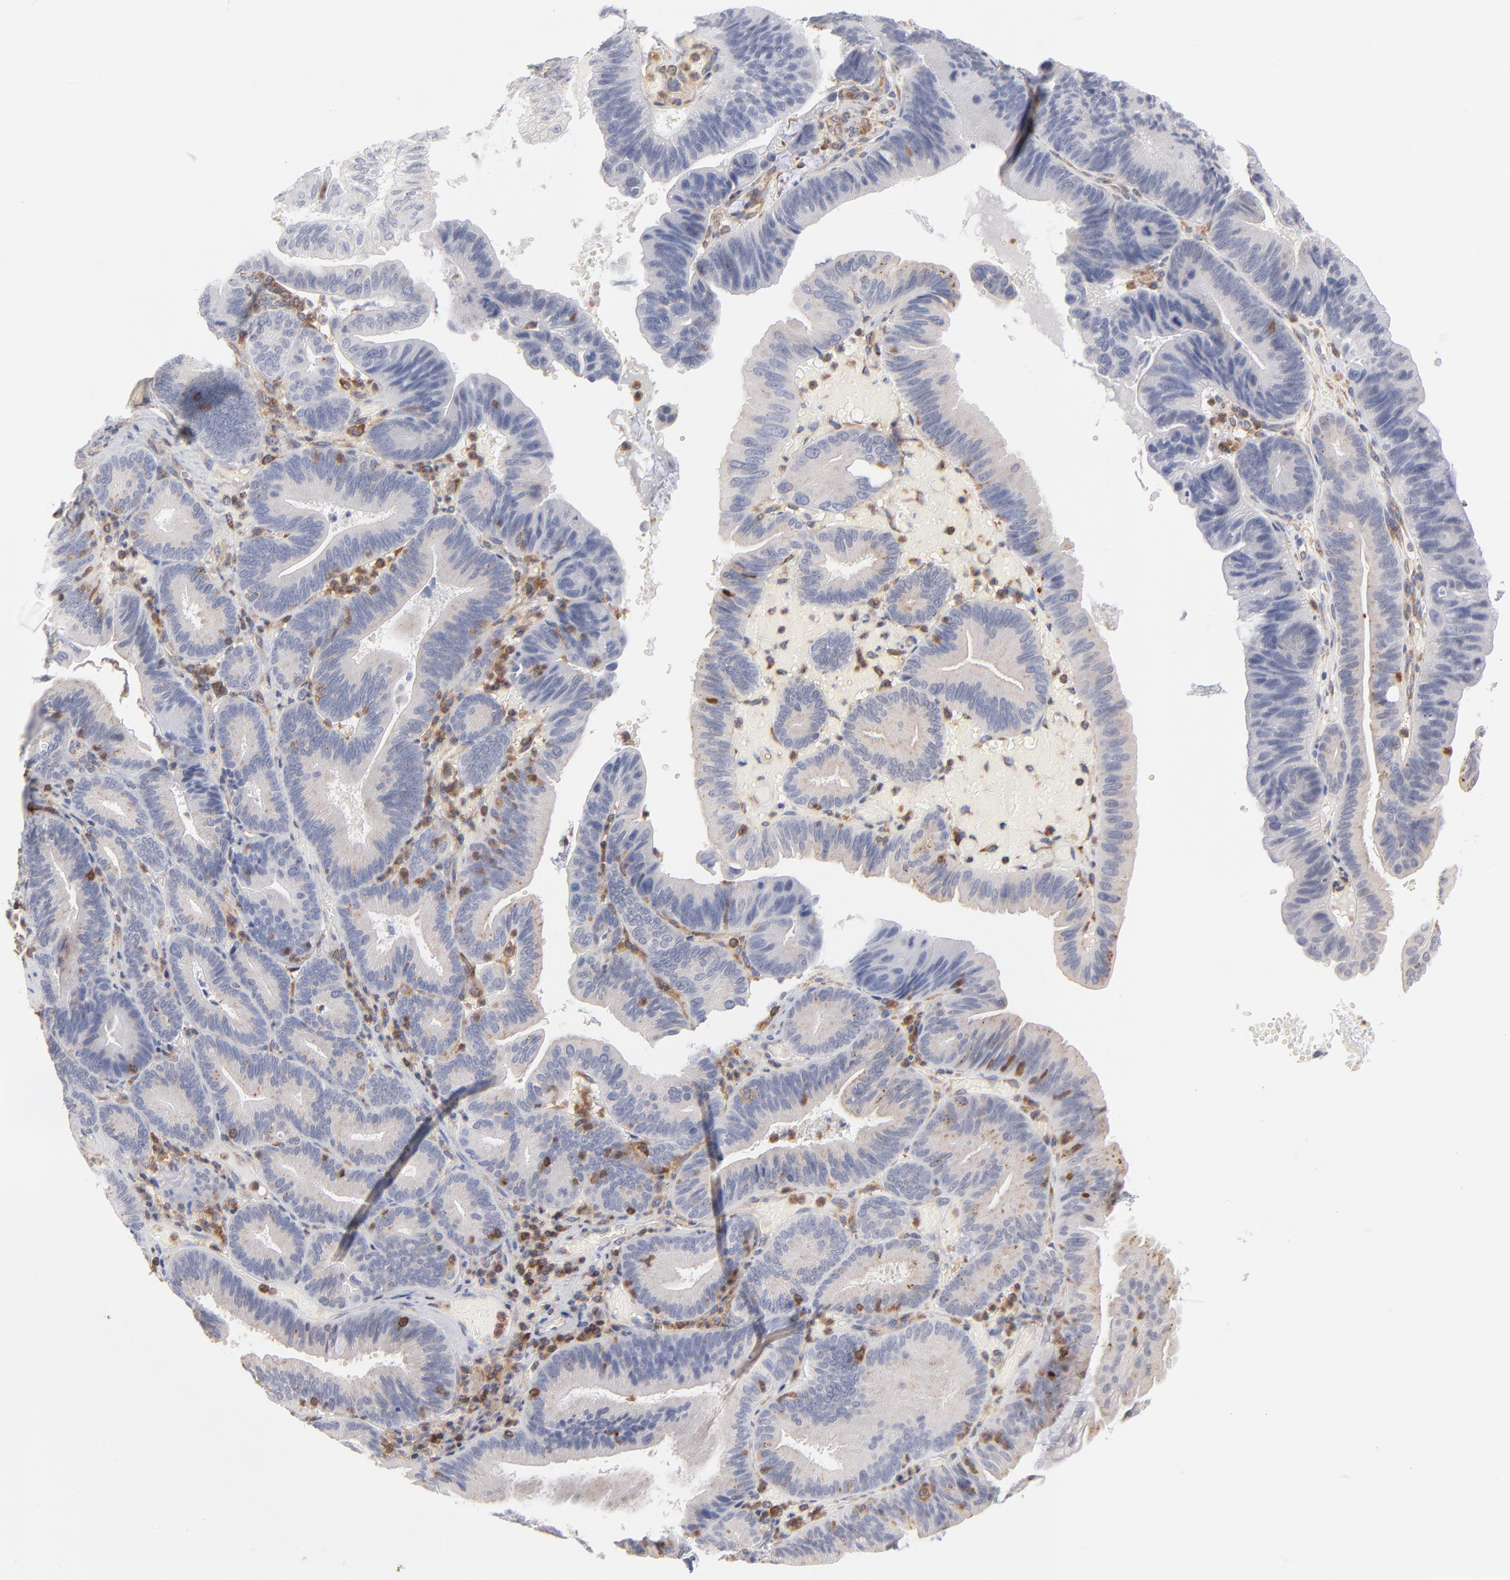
{"staining": {"intensity": "negative", "quantity": "none", "location": "none"}, "tissue": "pancreatic cancer", "cell_type": "Tumor cells", "image_type": "cancer", "snomed": [{"axis": "morphology", "description": "Adenocarcinoma, NOS"}, {"axis": "topography", "description": "Pancreas"}], "caption": "Immunohistochemistry photomicrograph of neoplastic tissue: human pancreatic adenocarcinoma stained with DAB (3,3'-diaminobenzidine) reveals no significant protein positivity in tumor cells. The staining is performed using DAB brown chromogen with nuclei counter-stained in using hematoxylin.", "gene": "WIPF1", "patient": {"sex": "male", "age": 82}}